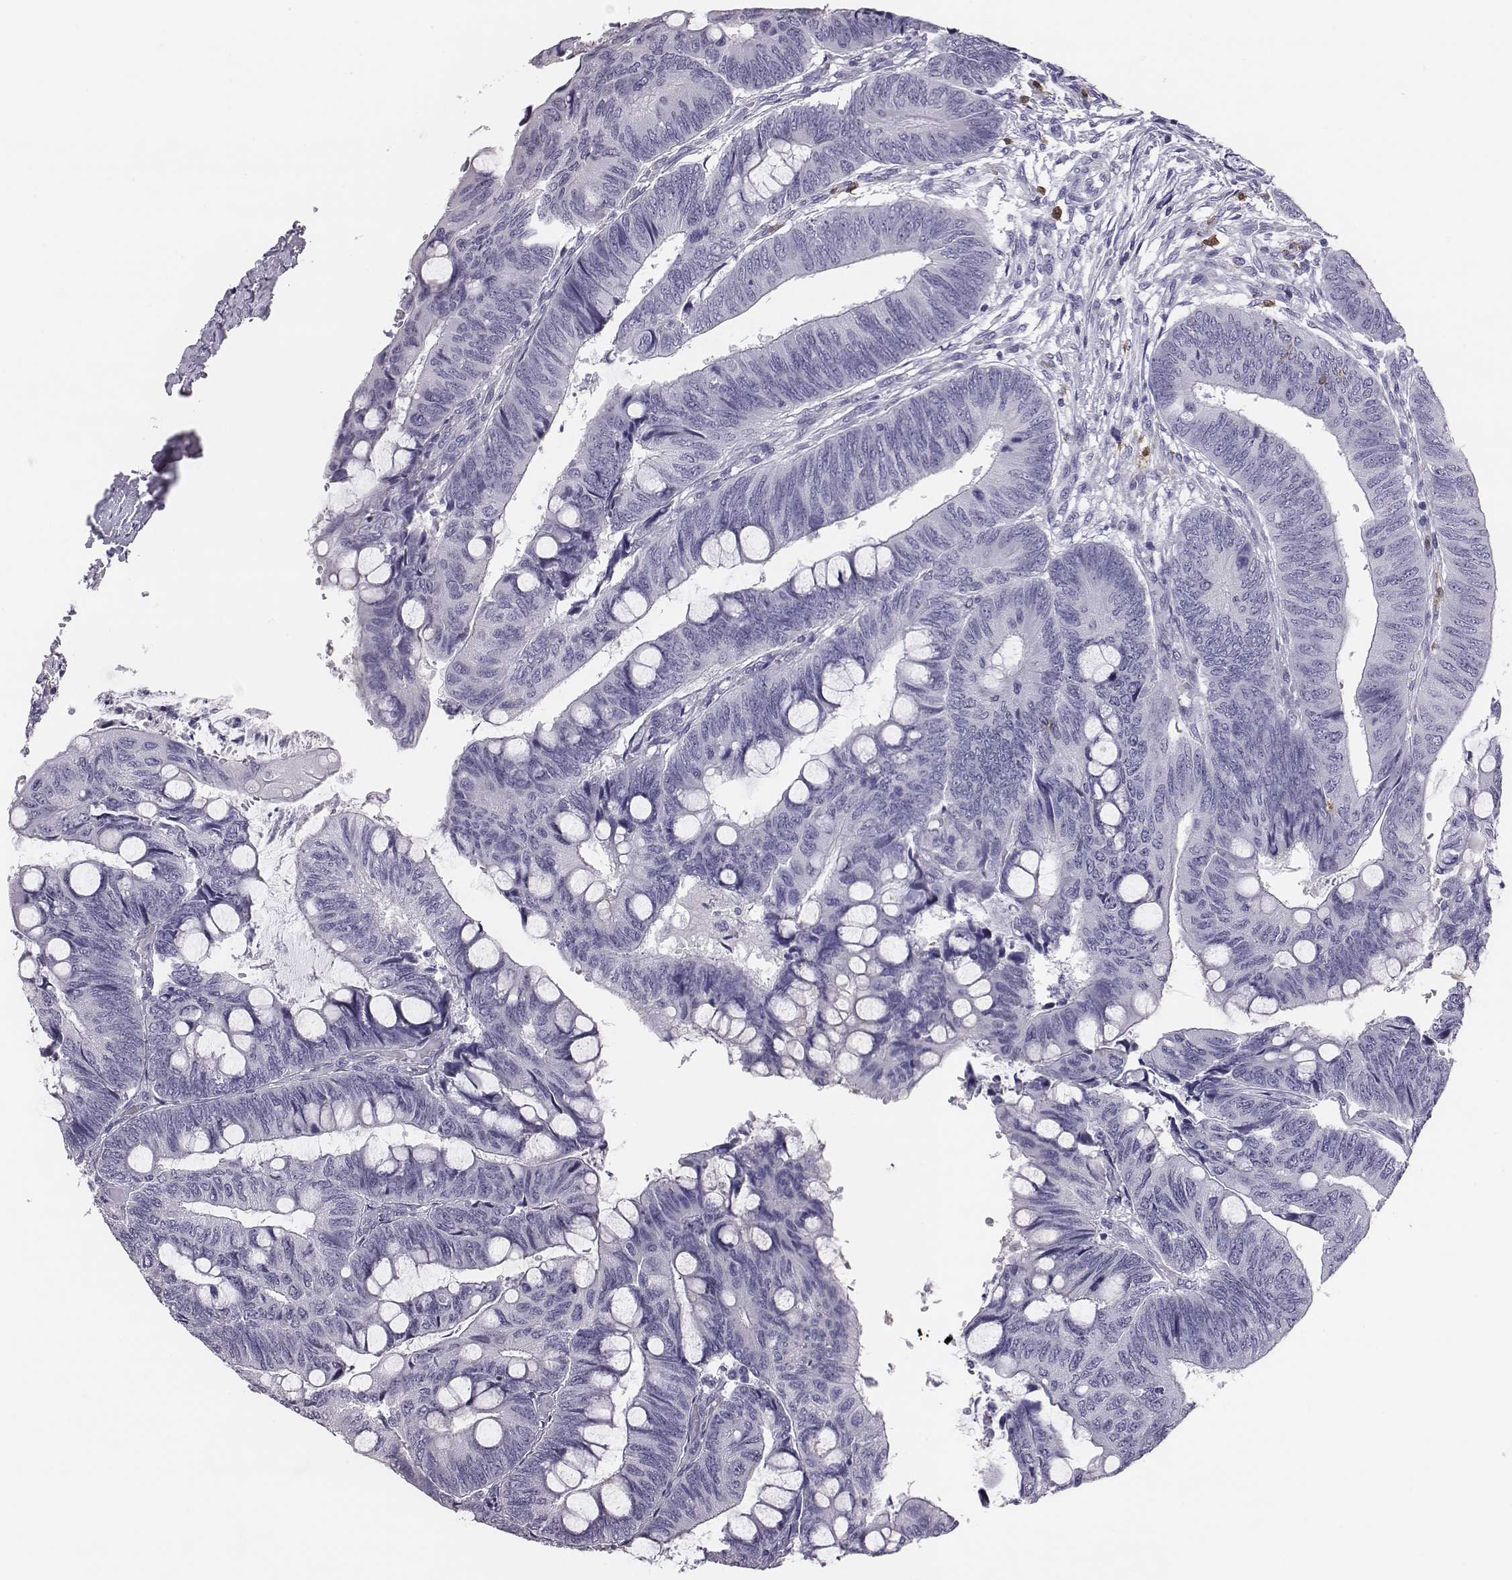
{"staining": {"intensity": "negative", "quantity": "none", "location": "none"}, "tissue": "colorectal cancer", "cell_type": "Tumor cells", "image_type": "cancer", "snomed": [{"axis": "morphology", "description": "Normal tissue, NOS"}, {"axis": "morphology", "description": "Adenocarcinoma, NOS"}, {"axis": "topography", "description": "Rectum"}], "caption": "This is a micrograph of IHC staining of colorectal cancer, which shows no expression in tumor cells. (Brightfield microscopy of DAB (3,3'-diaminobenzidine) immunohistochemistry at high magnification).", "gene": "ACOD1", "patient": {"sex": "male", "age": 92}}